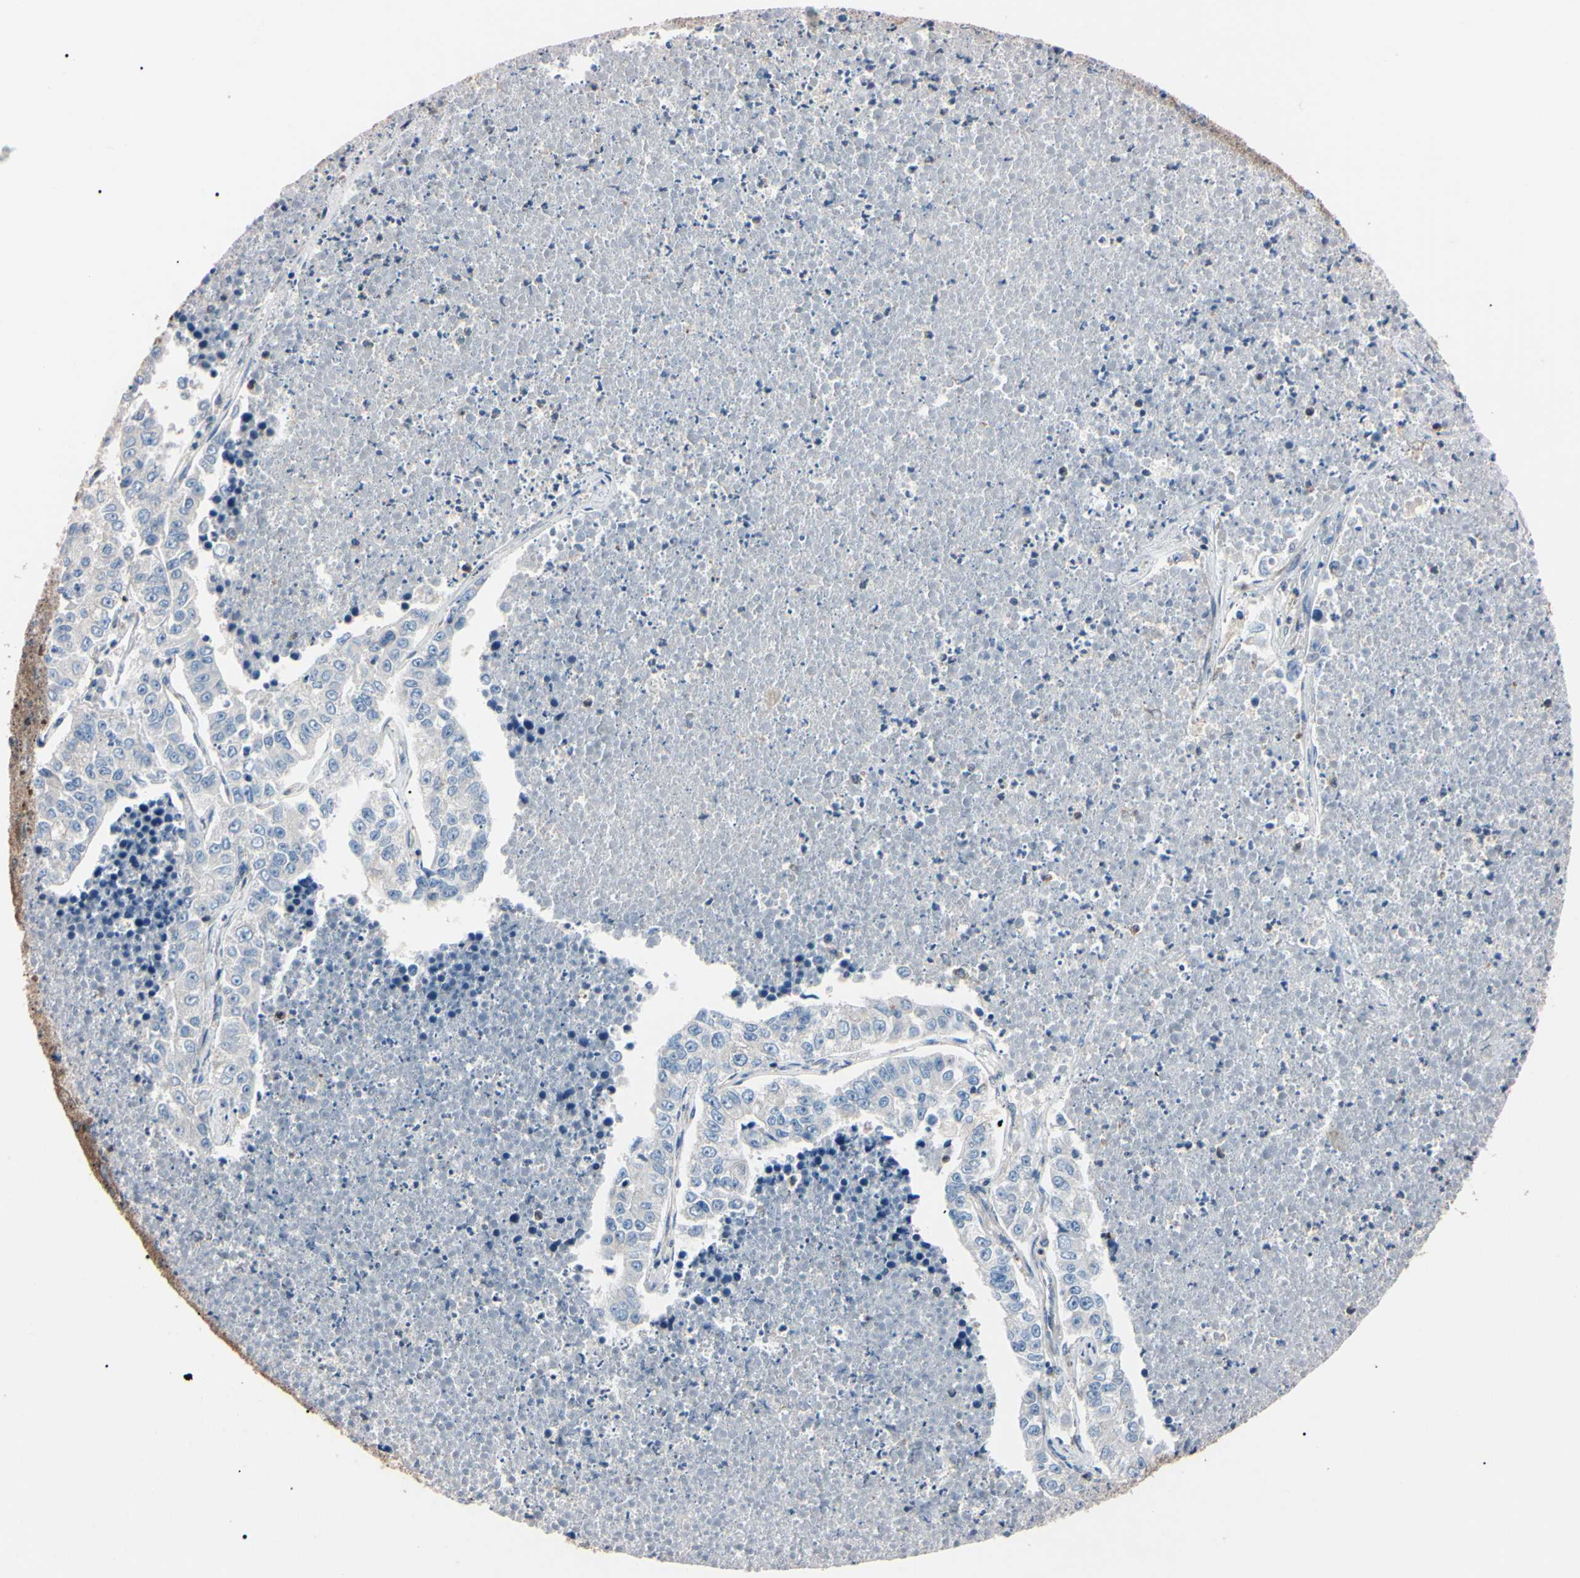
{"staining": {"intensity": "negative", "quantity": "none", "location": "none"}, "tissue": "lung cancer", "cell_type": "Tumor cells", "image_type": "cancer", "snomed": [{"axis": "morphology", "description": "Adenocarcinoma, NOS"}, {"axis": "topography", "description": "Lung"}], "caption": "Lung cancer was stained to show a protein in brown. There is no significant staining in tumor cells.", "gene": "PRKACA", "patient": {"sex": "male", "age": 49}}